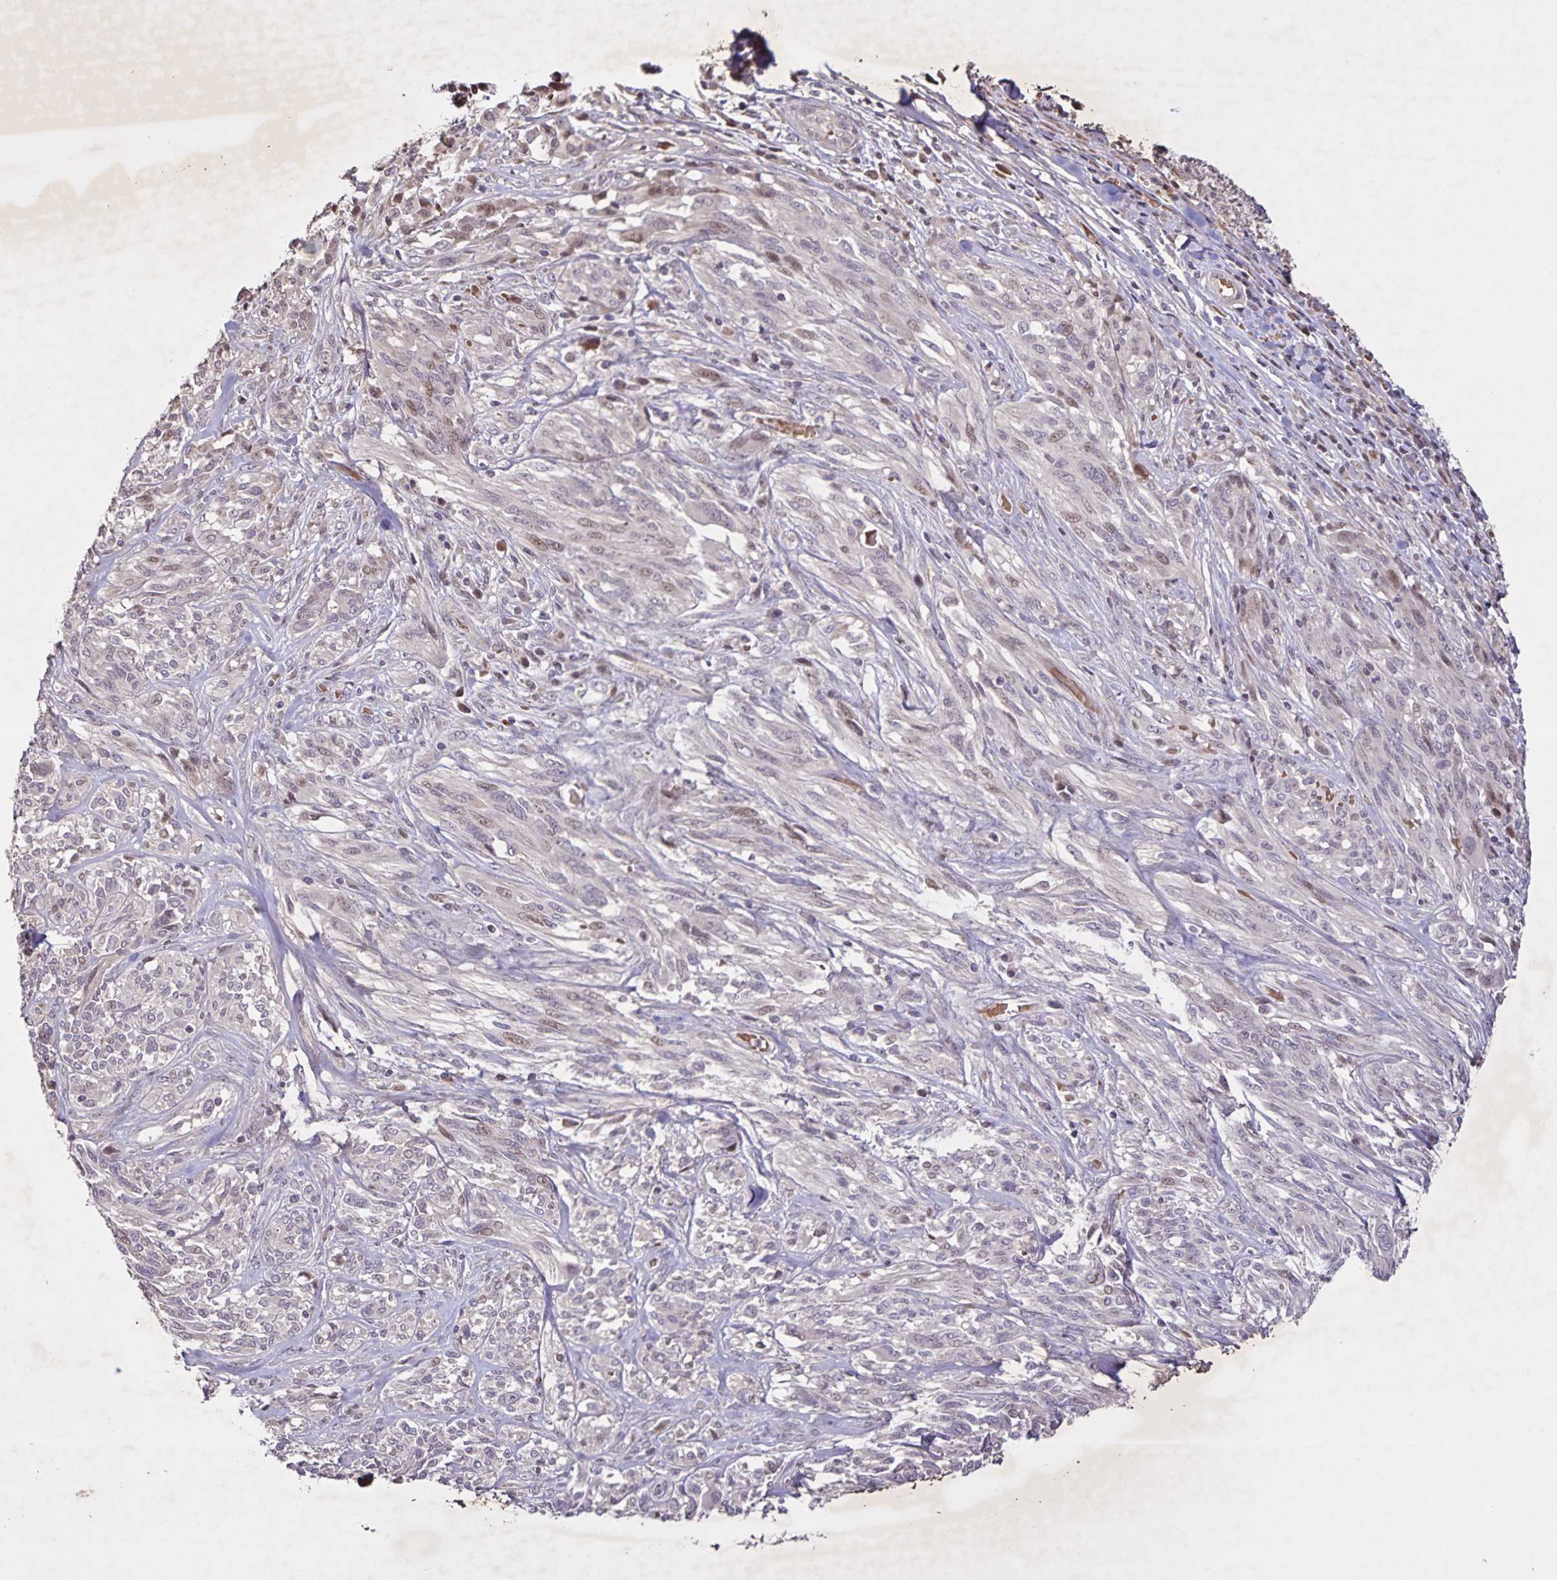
{"staining": {"intensity": "moderate", "quantity": "<25%", "location": "nuclear"}, "tissue": "melanoma", "cell_type": "Tumor cells", "image_type": "cancer", "snomed": [{"axis": "morphology", "description": "Malignant melanoma, NOS"}, {"axis": "topography", "description": "Skin"}], "caption": "Immunohistochemistry histopathology image of human malignant melanoma stained for a protein (brown), which reveals low levels of moderate nuclear positivity in approximately <25% of tumor cells.", "gene": "GDF2", "patient": {"sex": "female", "age": 91}}